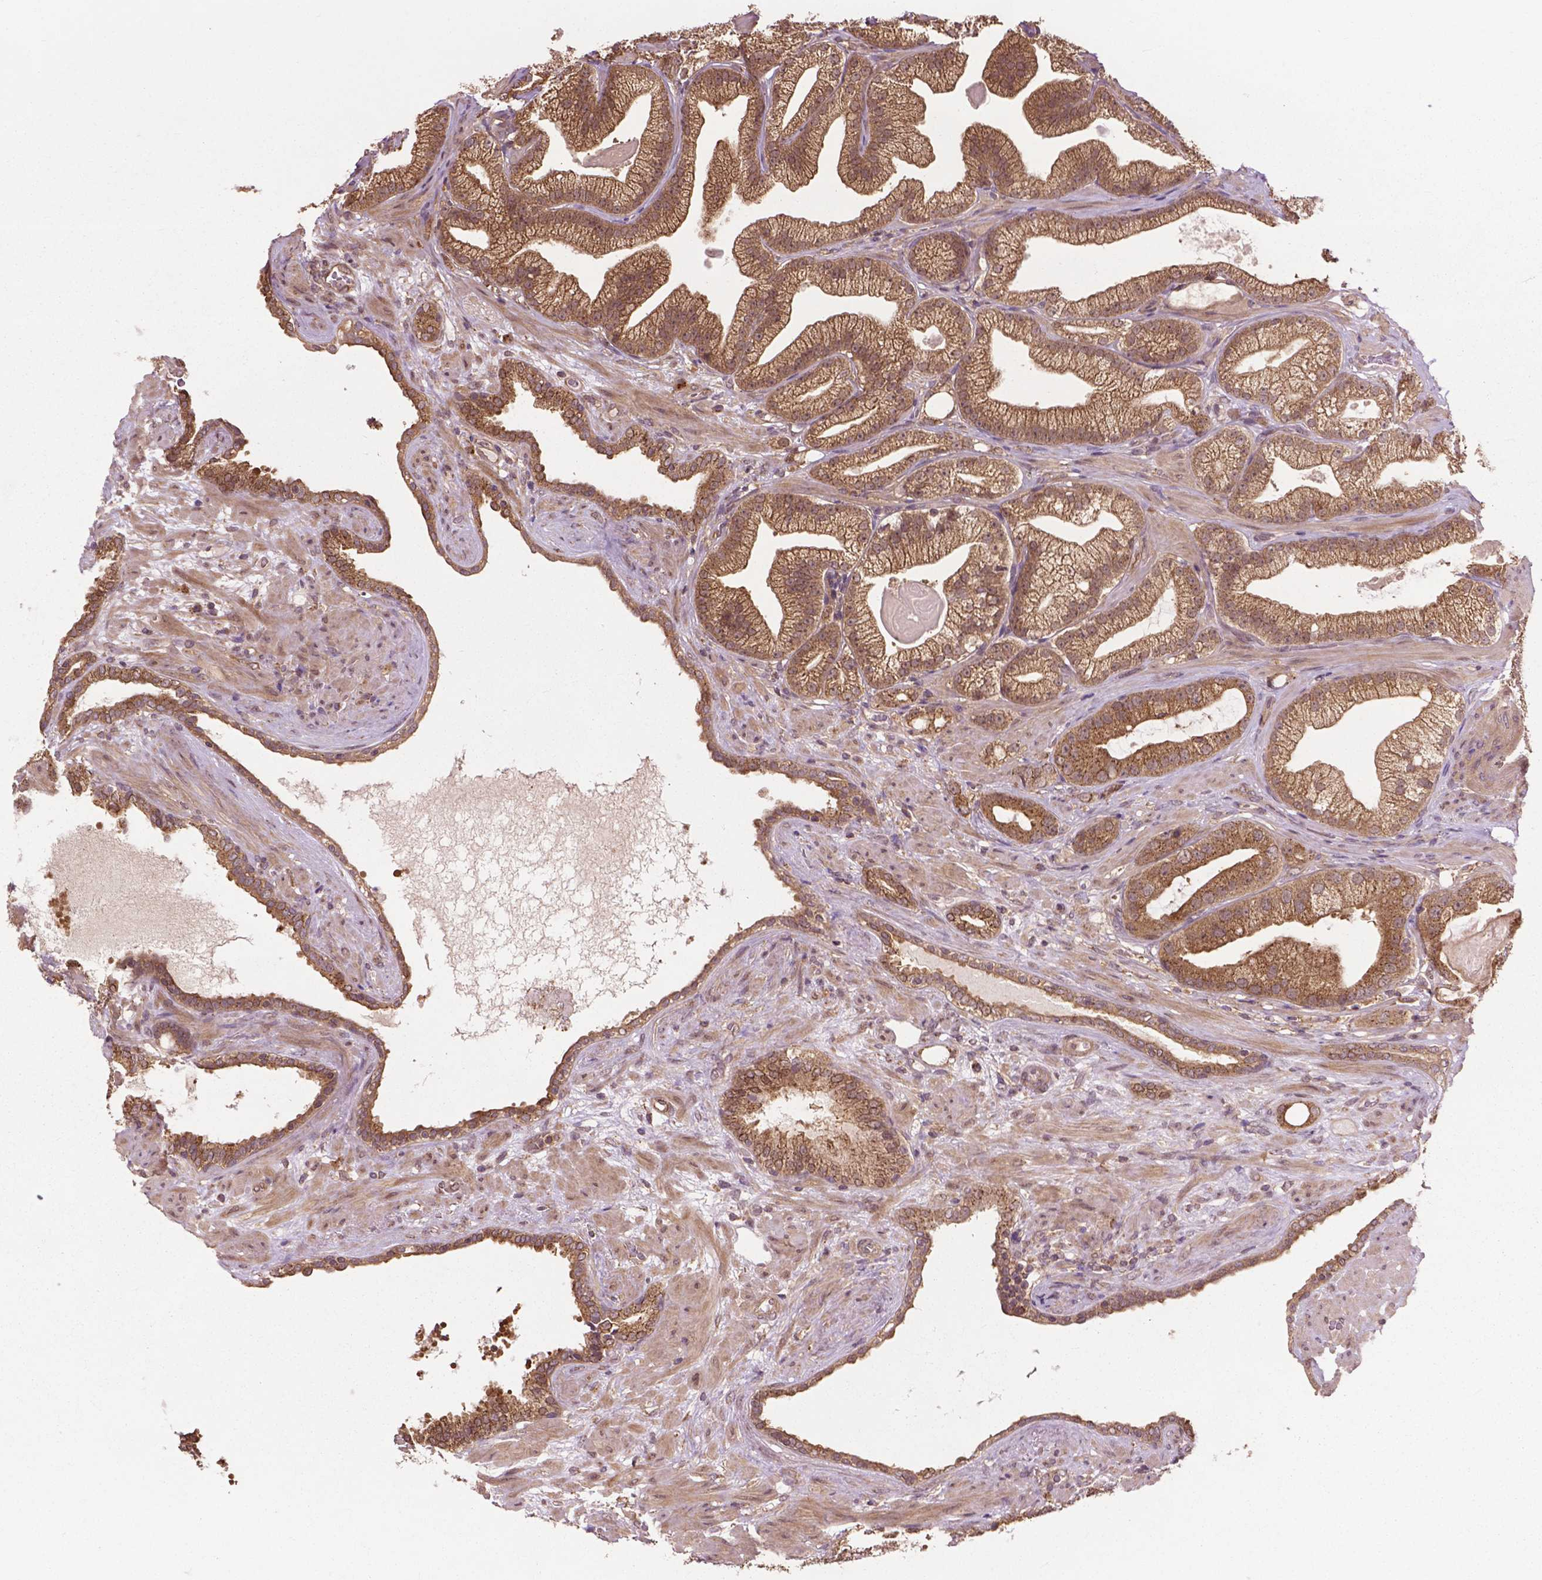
{"staining": {"intensity": "moderate", "quantity": ">75%", "location": "cytoplasmic/membranous"}, "tissue": "prostate cancer", "cell_type": "Tumor cells", "image_type": "cancer", "snomed": [{"axis": "morphology", "description": "Adenocarcinoma, Low grade"}, {"axis": "topography", "description": "Prostate"}], "caption": "High-magnification brightfield microscopy of prostate cancer (low-grade adenocarcinoma) stained with DAB (3,3'-diaminobenzidine) (brown) and counterstained with hematoxylin (blue). tumor cells exhibit moderate cytoplasmic/membranous positivity is identified in approximately>75% of cells. (IHC, brightfield microscopy, high magnification).", "gene": "PPP1CB", "patient": {"sex": "male", "age": 57}}